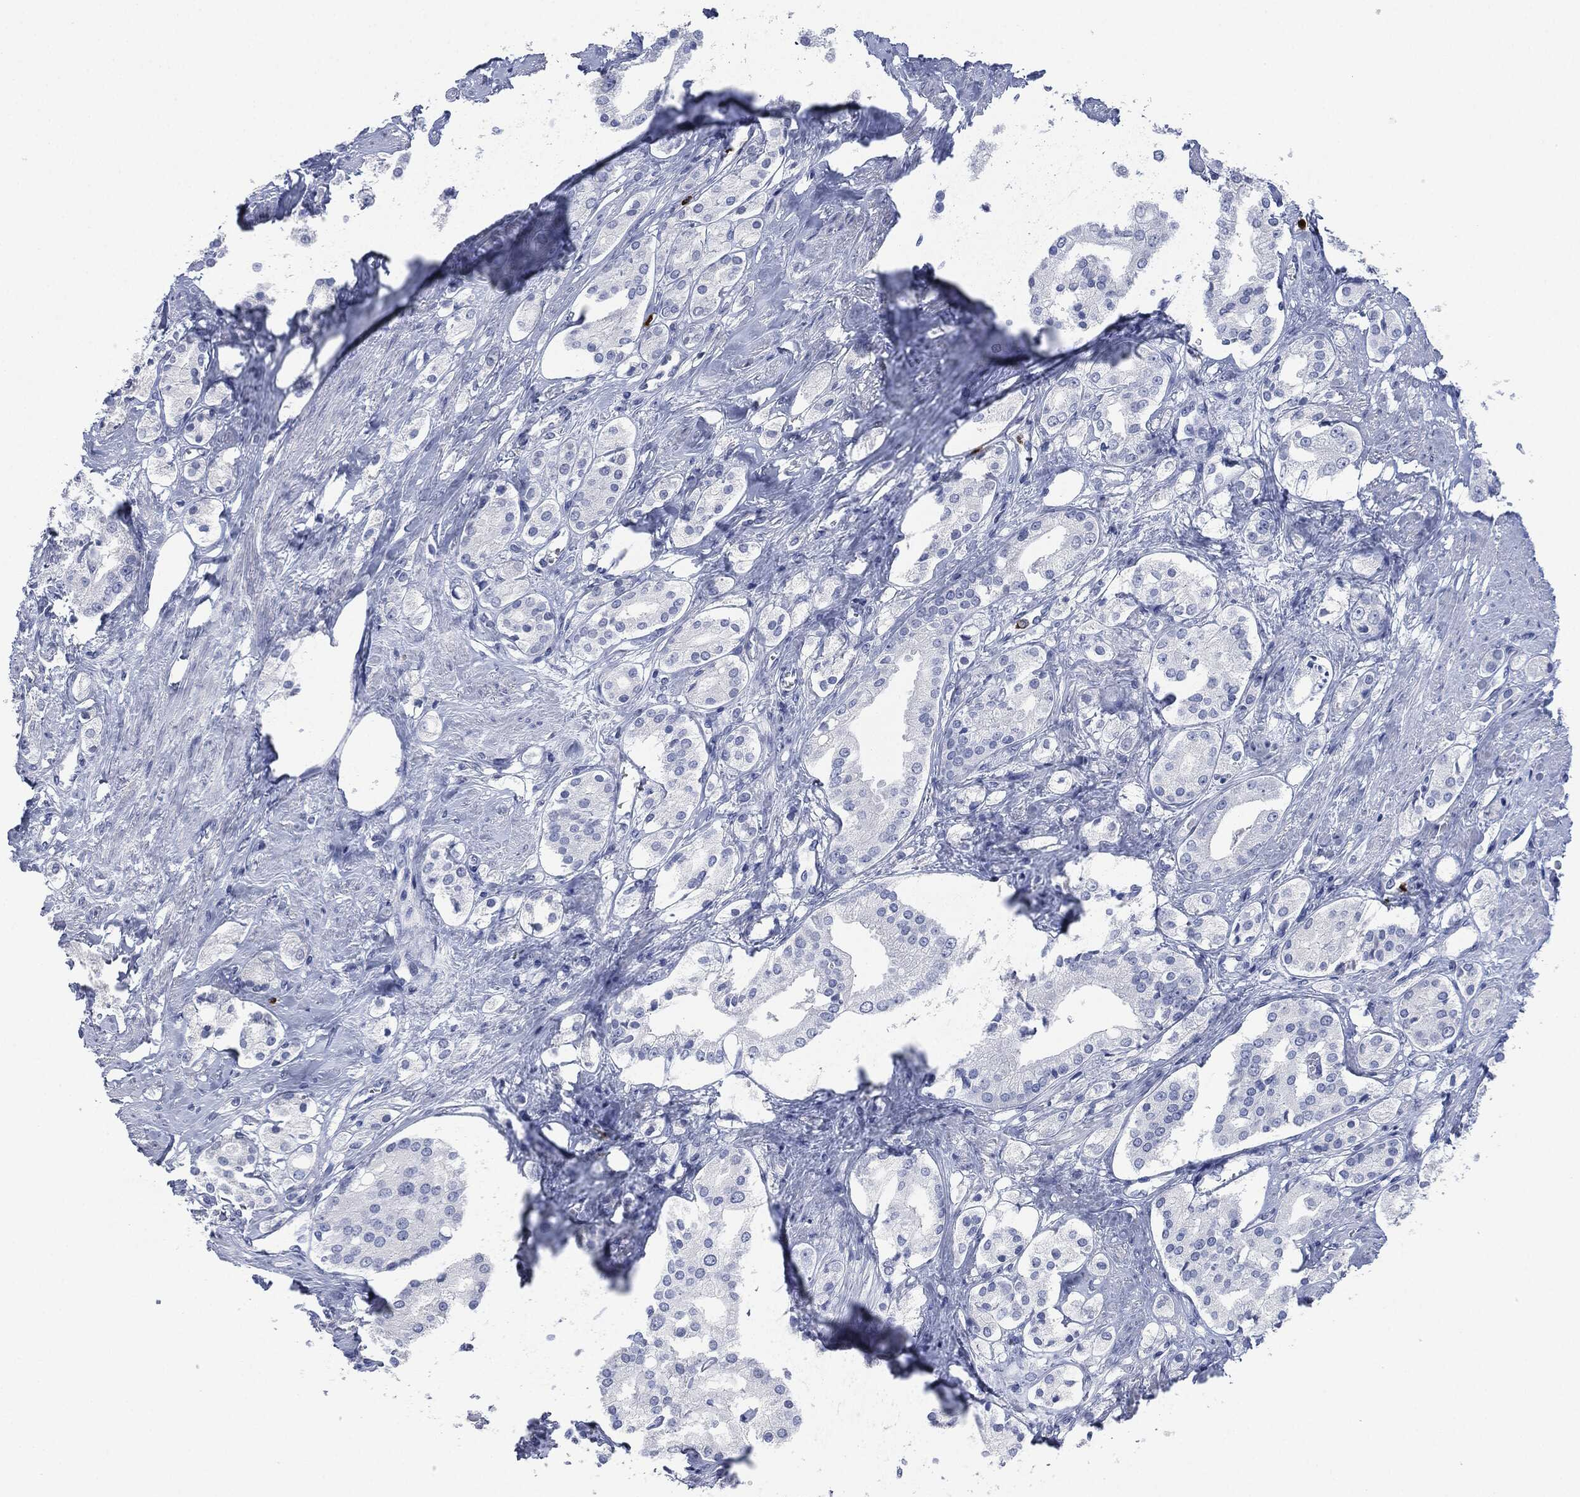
{"staining": {"intensity": "negative", "quantity": "none", "location": "none"}, "tissue": "prostate cancer", "cell_type": "Tumor cells", "image_type": "cancer", "snomed": [{"axis": "morphology", "description": "Adenocarcinoma, NOS"}, {"axis": "topography", "description": "Prostate and seminal vesicle, NOS"}, {"axis": "topography", "description": "Prostate"}], "caption": "Tumor cells show no significant protein expression in prostate adenocarcinoma.", "gene": "CEACAM8", "patient": {"sex": "male", "age": 67}}